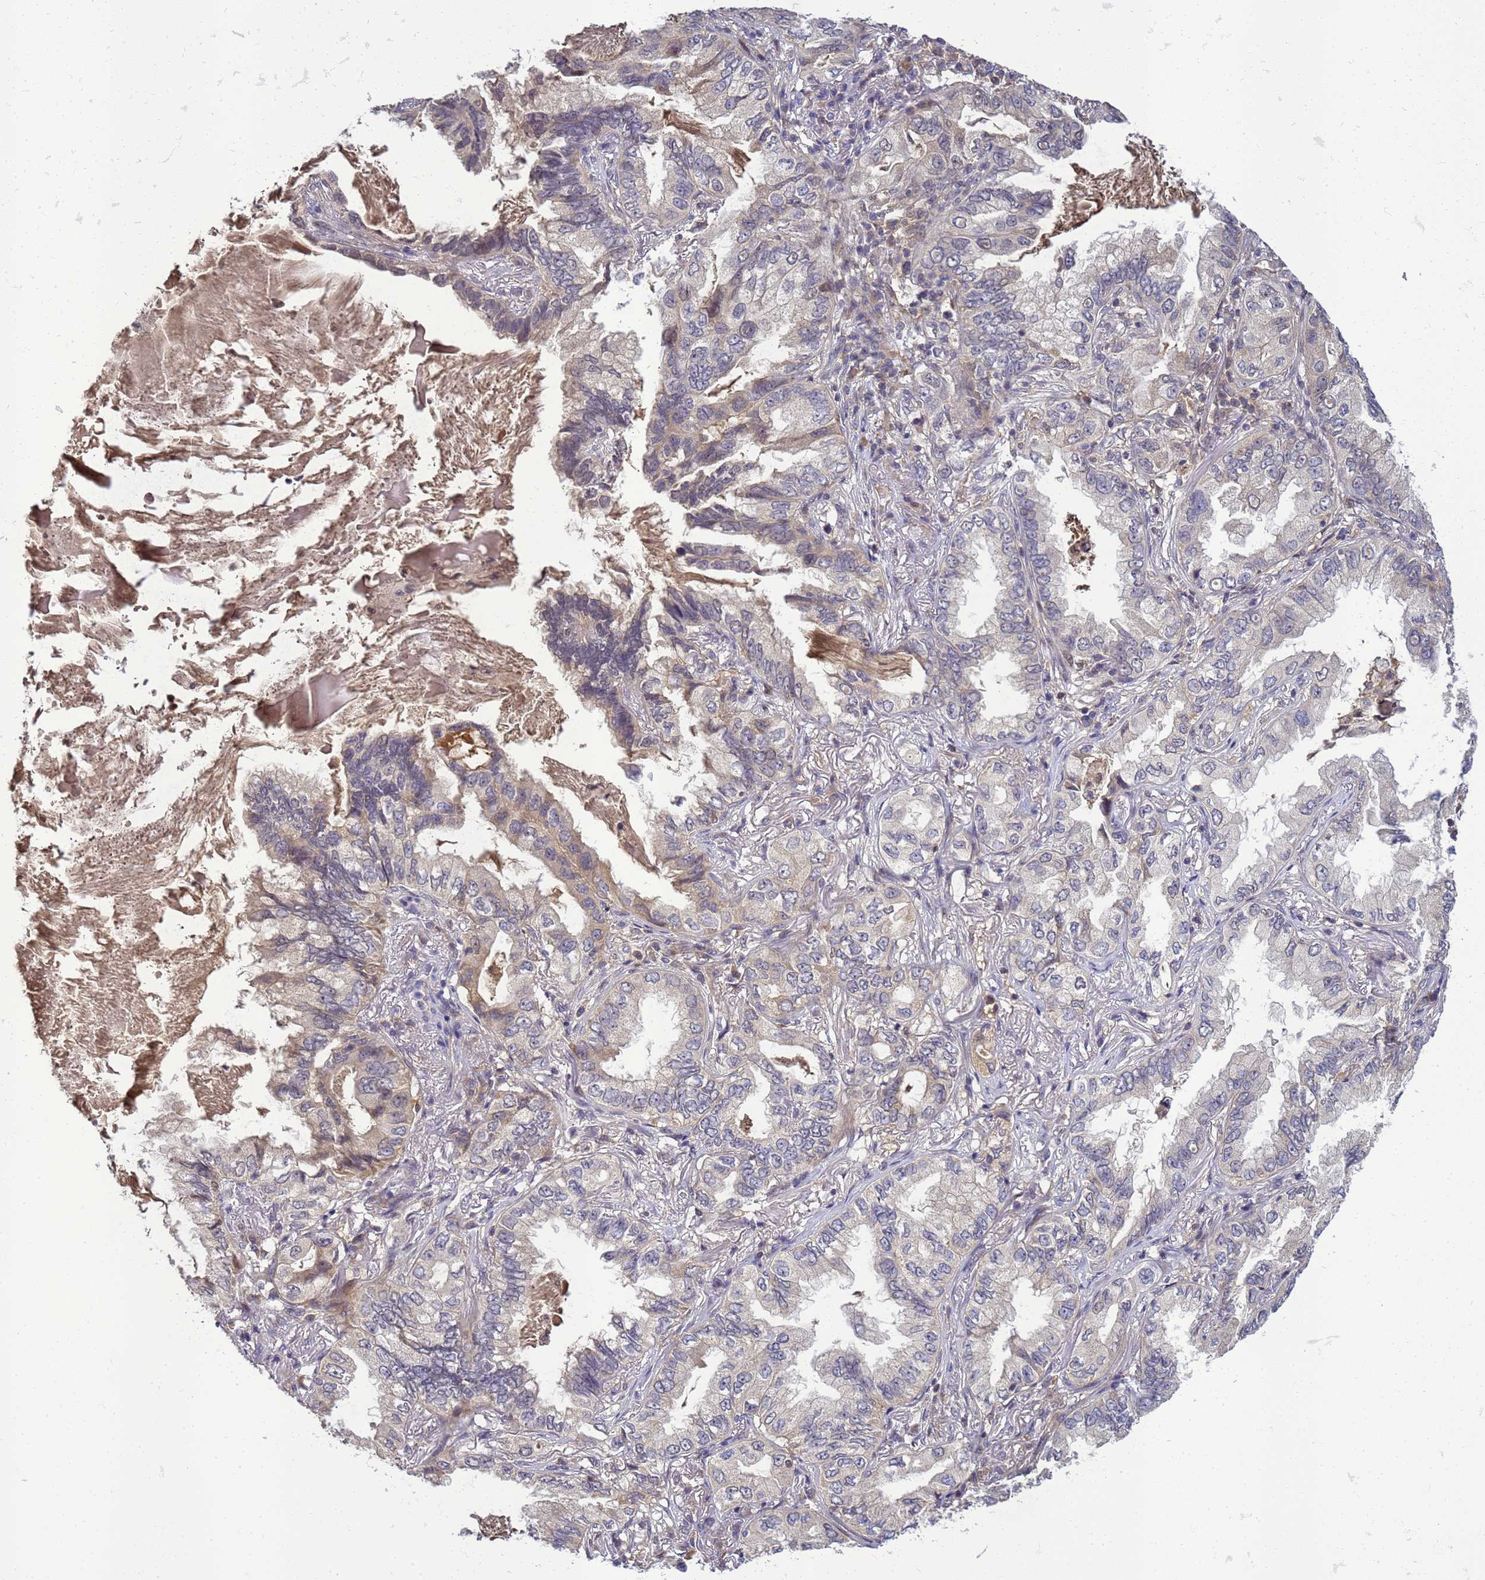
{"staining": {"intensity": "negative", "quantity": "none", "location": "none"}, "tissue": "lung cancer", "cell_type": "Tumor cells", "image_type": "cancer", "snomed": [{"axis": "morphology", "description": "Adenocarcinoma, NOS"}, {"axis": "topography", "description": "Lung"}], "caption": "This is an IHC image of human lung cancer. There is no expression in tumor cells.", "gene": "TMEM74B", "patient": {"sex": "female", "age": 69}}